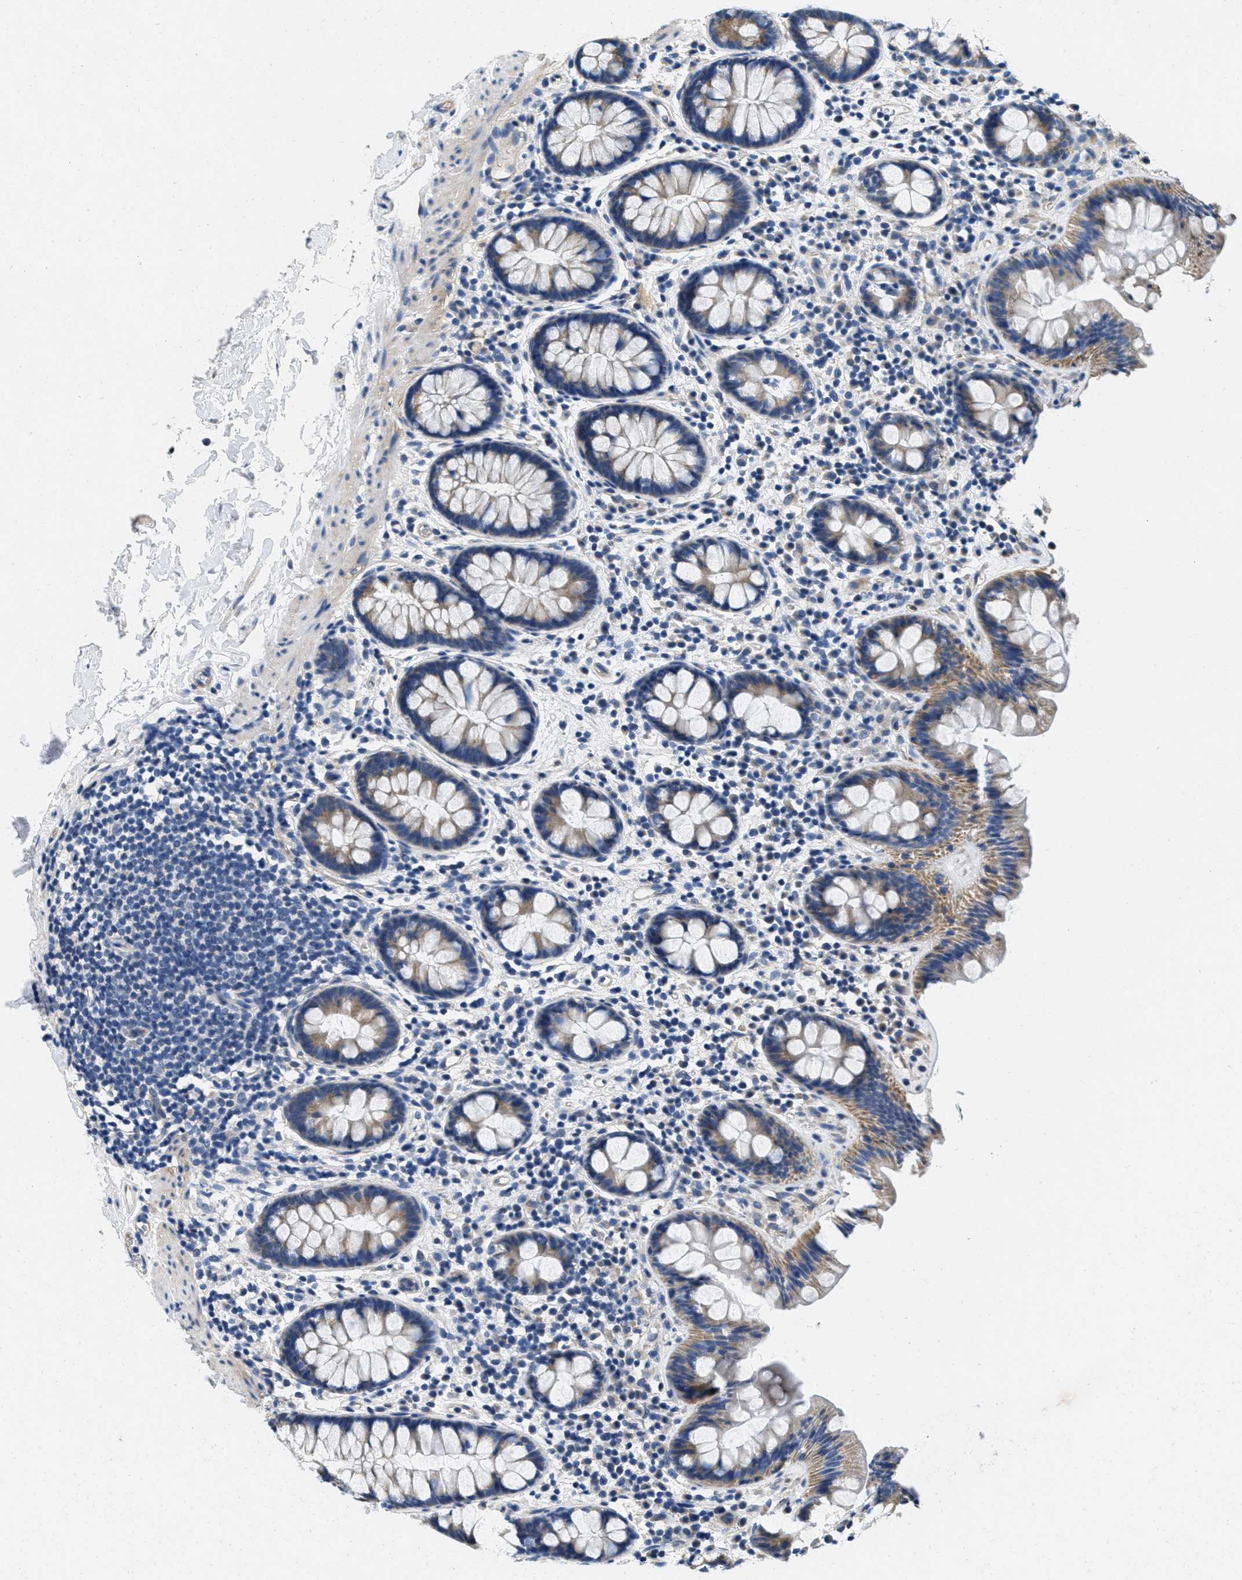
{"staining": {"intensity": "weak", "quantity": "<25%", "location": "cytoplasmic/membranous"}, "tissue": "colon", "cell_type": "Endothelial cells", "image_type": "normal", "snomed": [{"axis": "morphology", "description": "Normal tissue, NOS"}, {"axis": "topography", "description": "Colon"}], "caption": "There is no significant positivity in endothelial cells of colon. (Brightfield microscopy of DAB IHC at high magnification).", "gene": "TOMM70", "patient": {"sex": "female", "age": 80}}